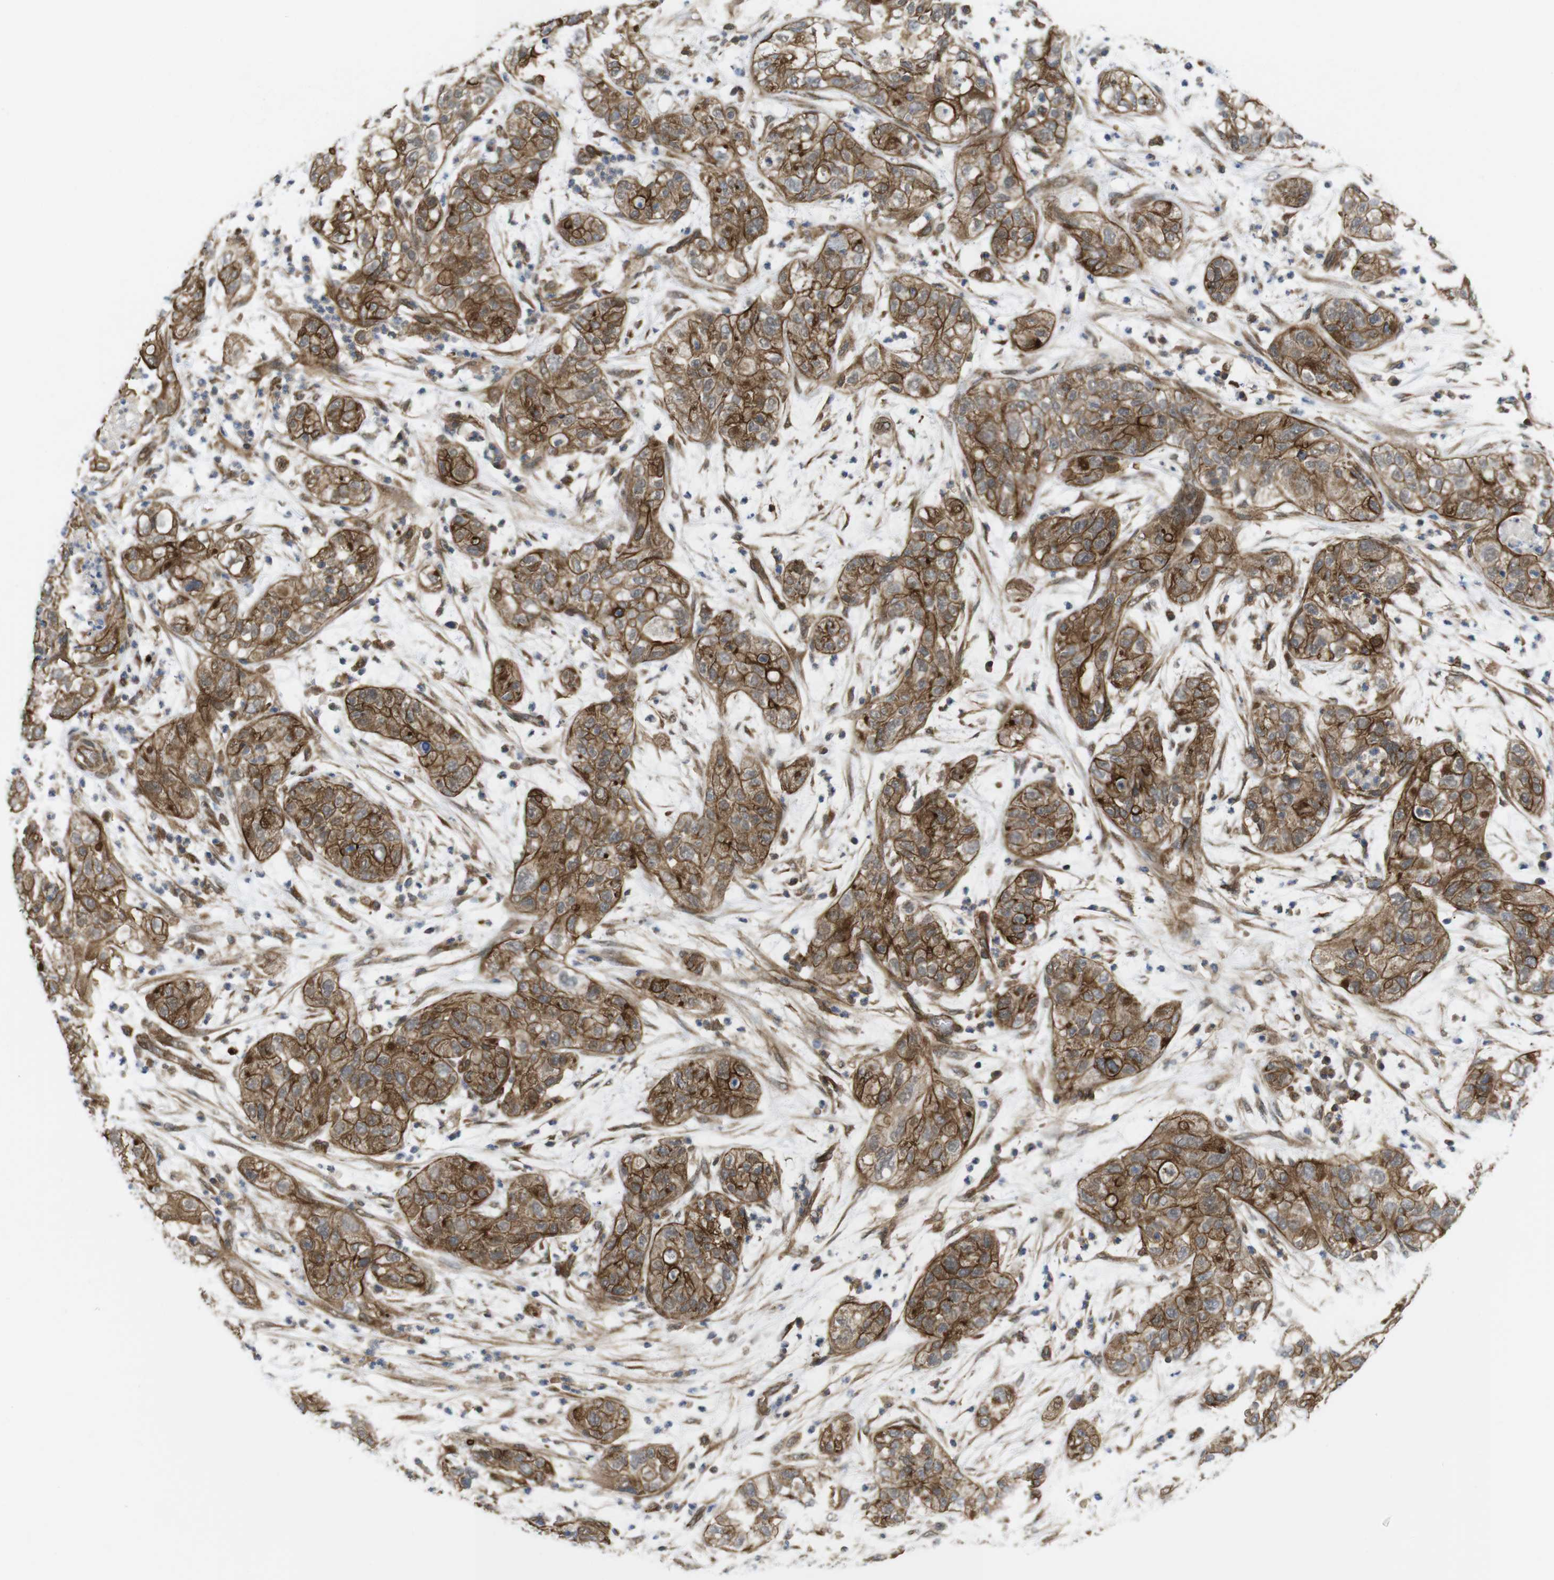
{"staining": {"intensity": "strong", "quantity": ">75%", "location": "cytoplasmic/membranous"}, "tissue": "pancreatic cancer", "cell_type": "Tumor cells", "image_type": "cancer", "snomed": [{"axis": "morphology", "description": "Adenocarcinoma, NOS"}, {"axis": "topography", "description": "Pancreas"}], "caption": "Brown immunohistochemical staining in human adenocarcinoma (pancreatic) demonstrates strong cytoplasmic/membranous expression in about >75% of tumor cells.", "gene": "ZDHHC5", "patient": {"sex": "female", "age": 78}}